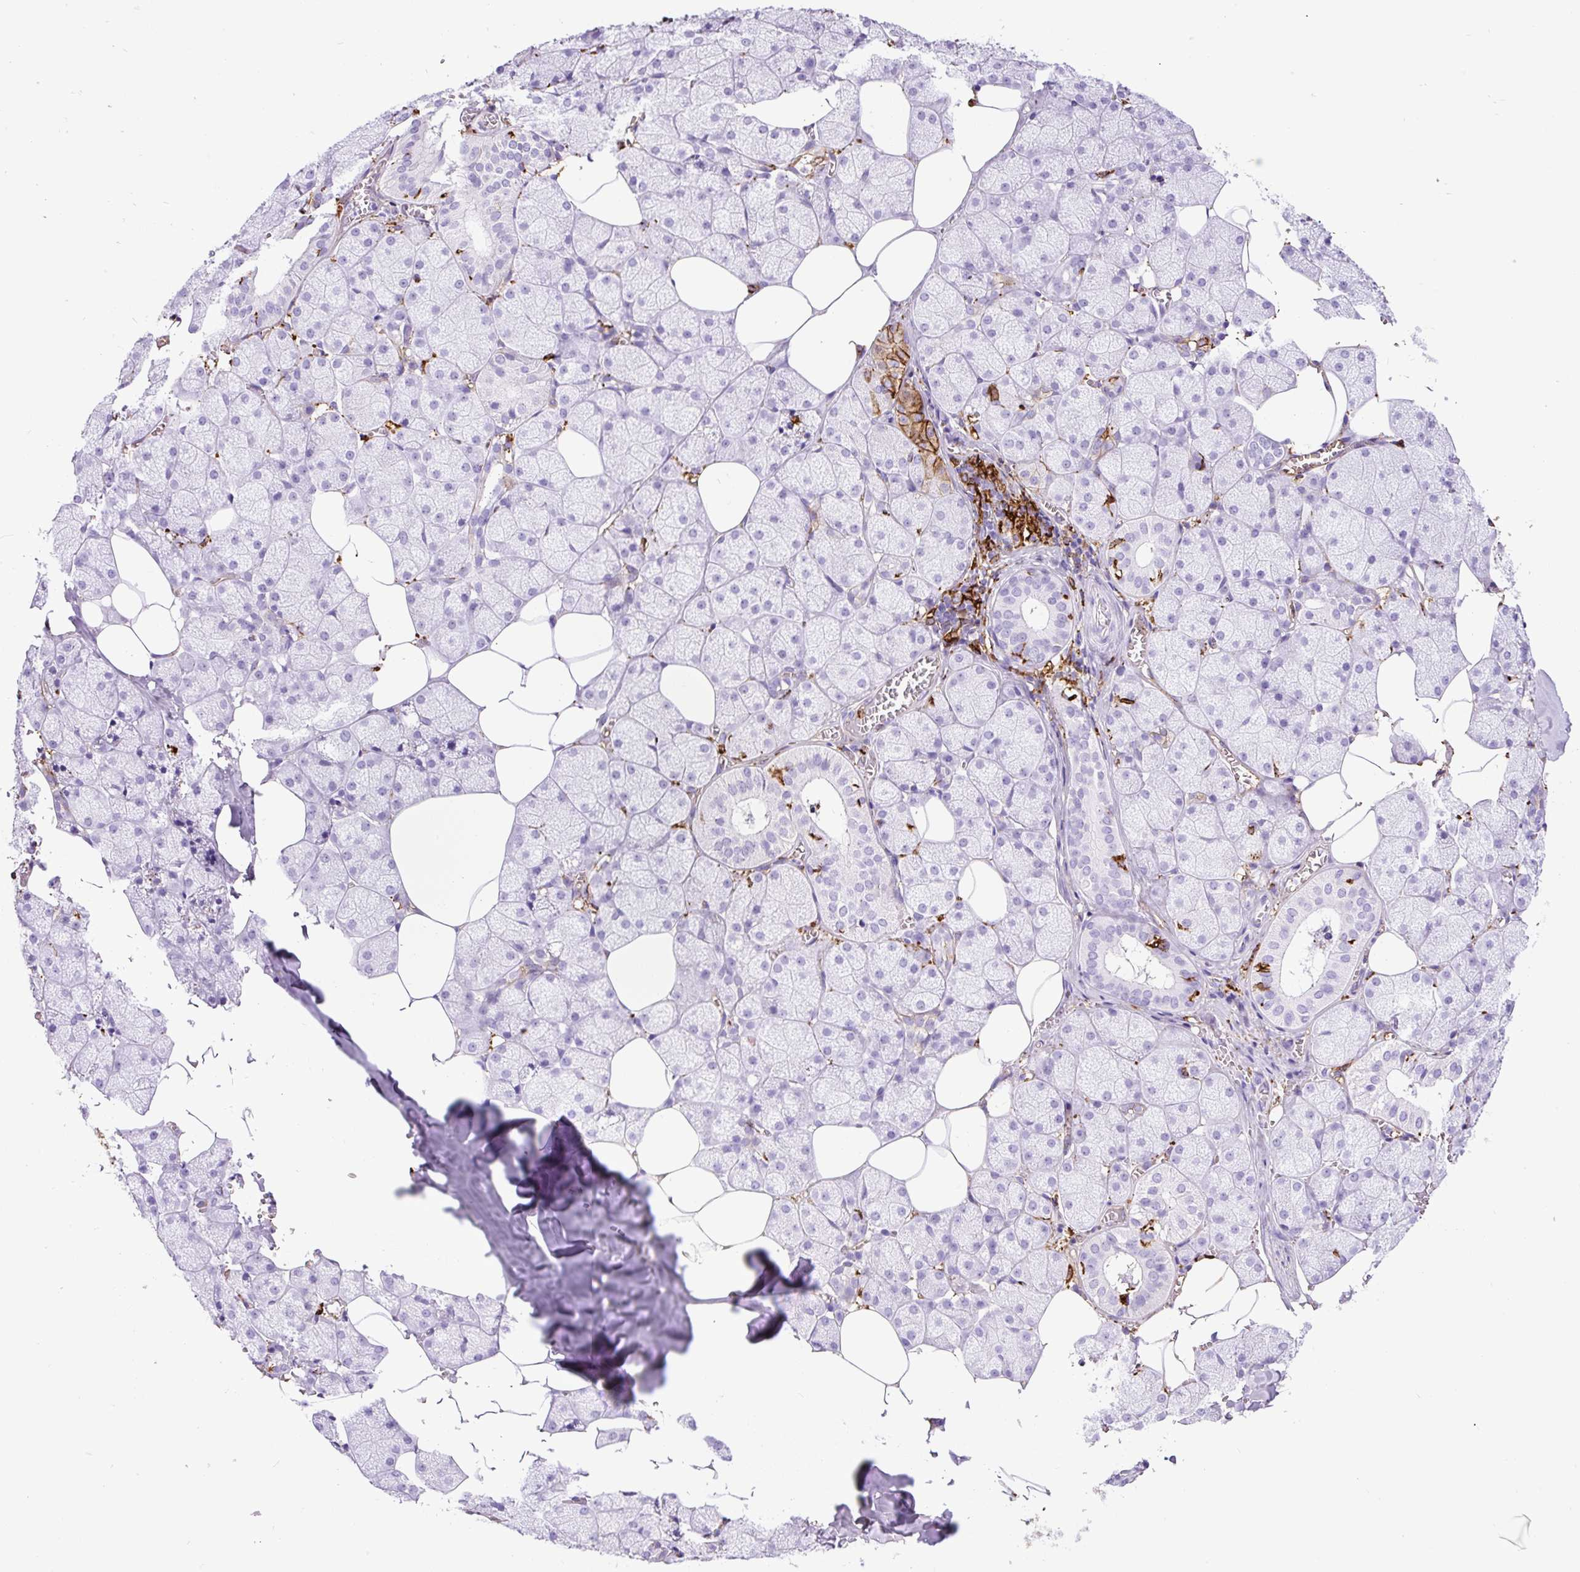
{"staining": {"intensity": "moderate", "quantity": "25%-75%", "location": "cytoplasmic/membranous"}, "tissue": "salivary gland", "cell_type": "Glandular cells", "image_type": "normal", "snomed": [{"axis": "morphology", "description": "Normal tissue, NOS"}, {"axis": "topography", "description": "Salivary gland"}, {"axis": "topography", "description": "Peripheral nerve tissue"}], "caption": "Protein positivity by immunohistochemistry (IHC) exhibits moderate cytoplasmic/membranous expression in about 25%-75% of glandular cells in normal salivary gland. (DAB IHC with brightfield microscopy, high magnification).", "gene": "HLA", "patient": {"sex": "male", "age": 38}}